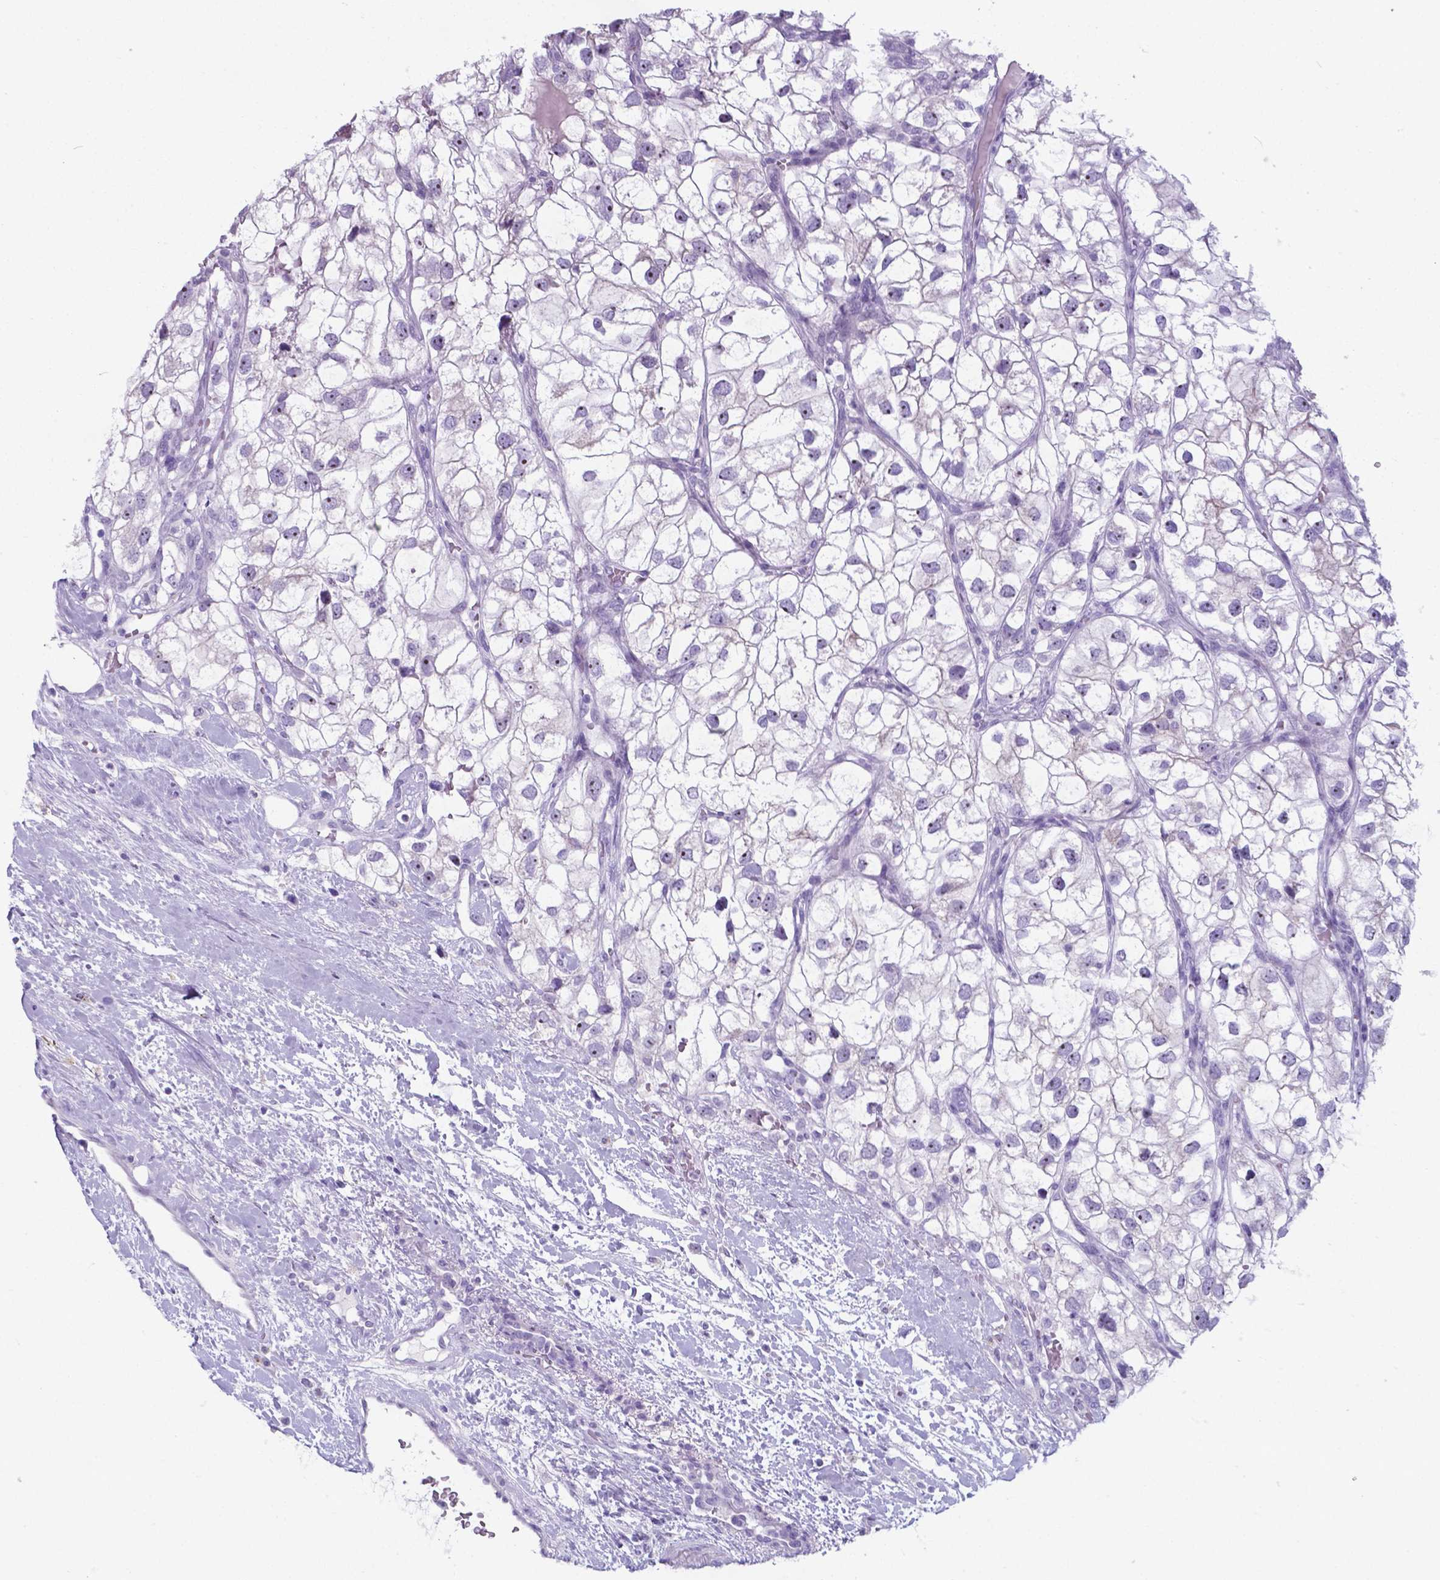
{"staining": {"intensity": "moderate", "quantity": ">75%", "location": "nuclear"}, "tissue": "renal cancer", "cell_type": "Tumor cells", "image_type": "cancer", "snomed": [{"axis": "morphology", "description": "Adenocarcinoma, NOS"}, {"axis": "topography", "description": "Kidney"}], "caption": "The histopathology image displays immunohistochemical staining of renal adenocarcinoma. There is moderate nuclear staining is identified in about >75% of tumor cells. The protein of interest is shown in brown color, while the nuclei are stained blue.", "gene": "AP5B1", "patient": {"sex": "male", "age": 59}}